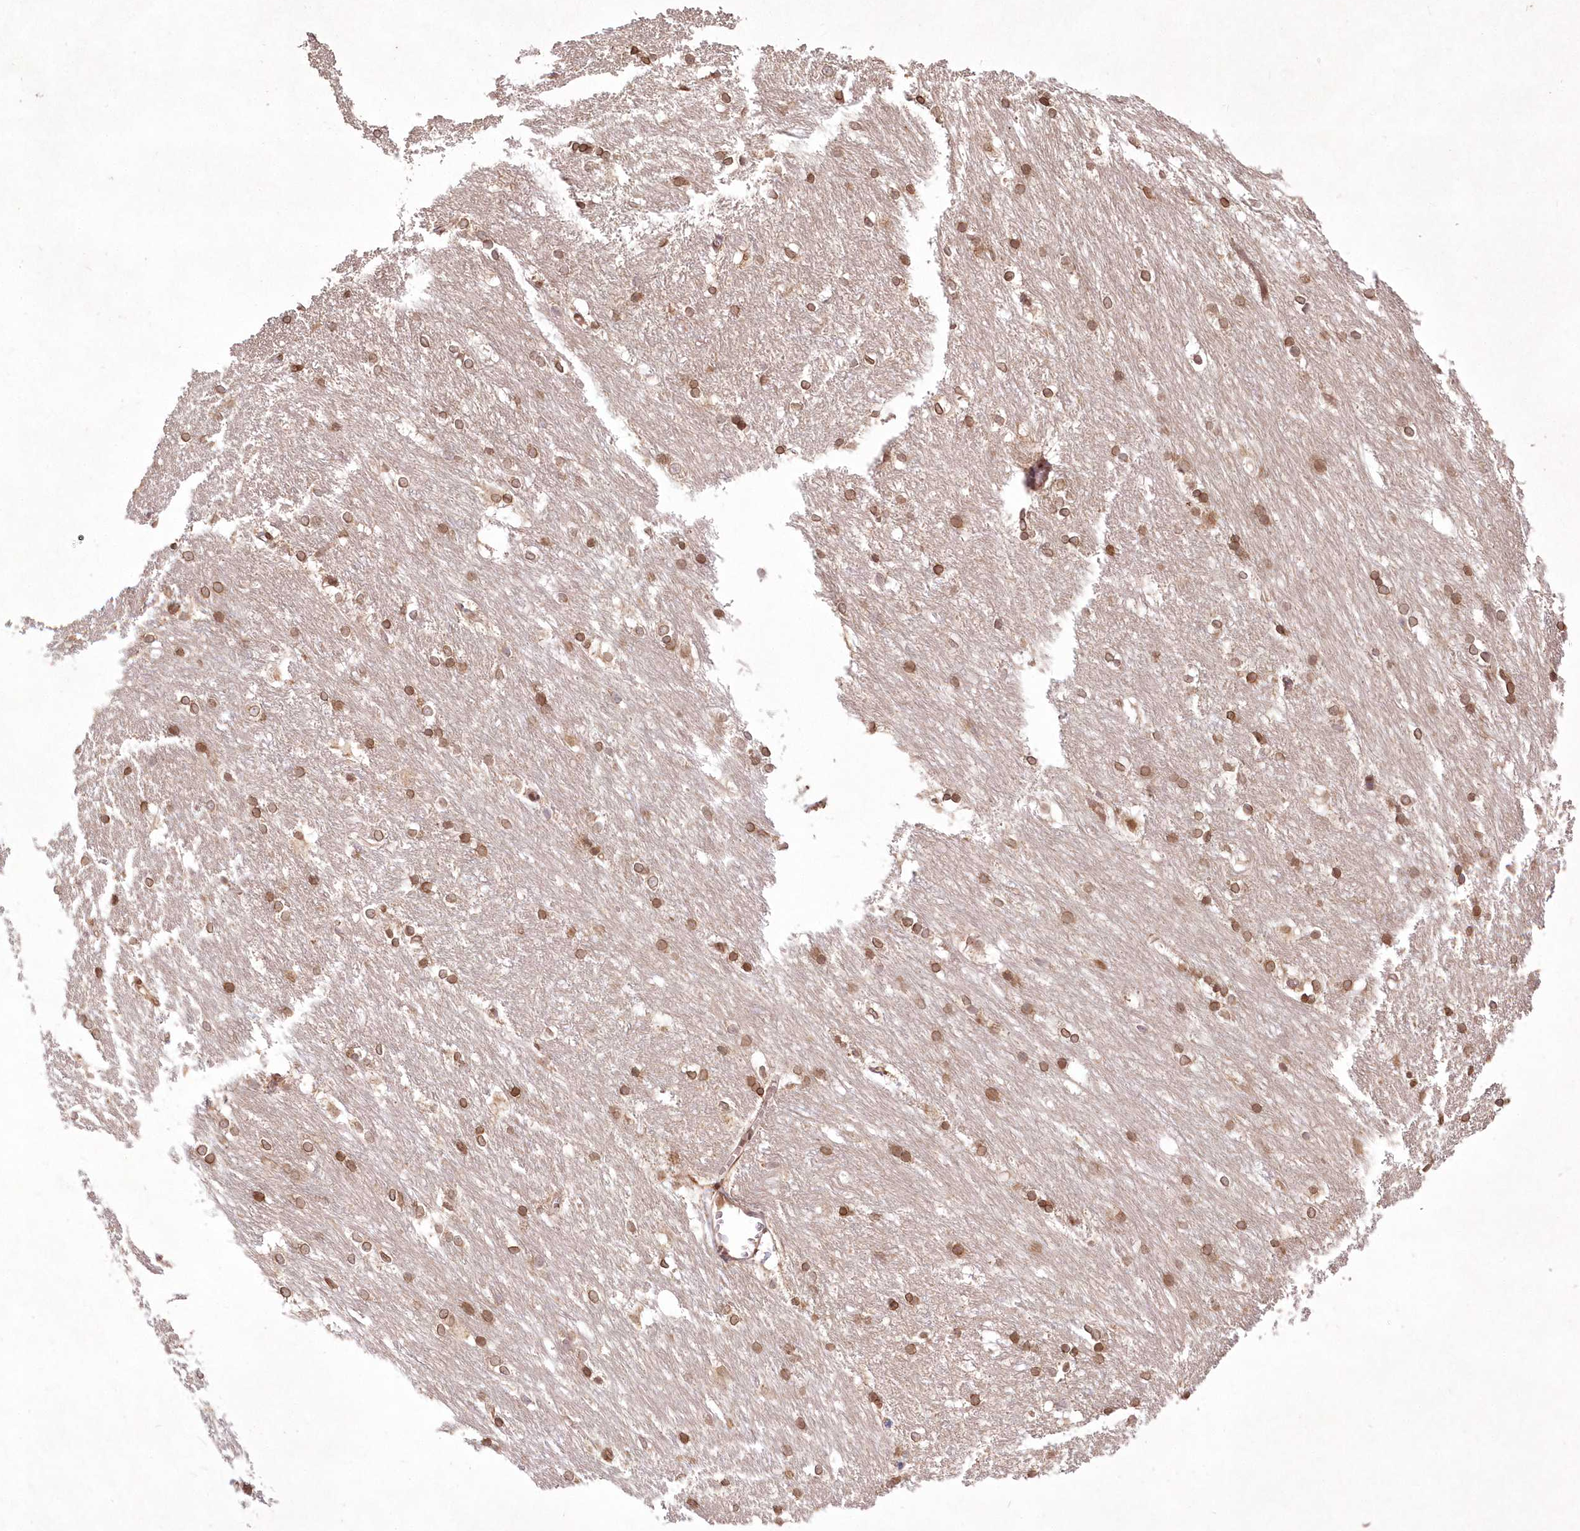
{"staining": {"intensity": "moderate", "quantity": "25%-75%", "location": "cytoplasmic/membranous,nuclear"}, "tissue": "caudate", "cell_type": "Glial cells", "image_type": "normal", "snomed": [{"axis": "morphology", "description": "Normal tissue, NOS"}, {"axis": "topography", "description": "Lateral ventricle wall"}], "caption": "This is an image of immunohistochemistry (IHC) staining of normal caudate, which shows moderate staining in the cytoplasmic/membranous,nuclear of glial cells.", "gene": "DNAJC27", "patient": {"sex": "female", "age": 19}}